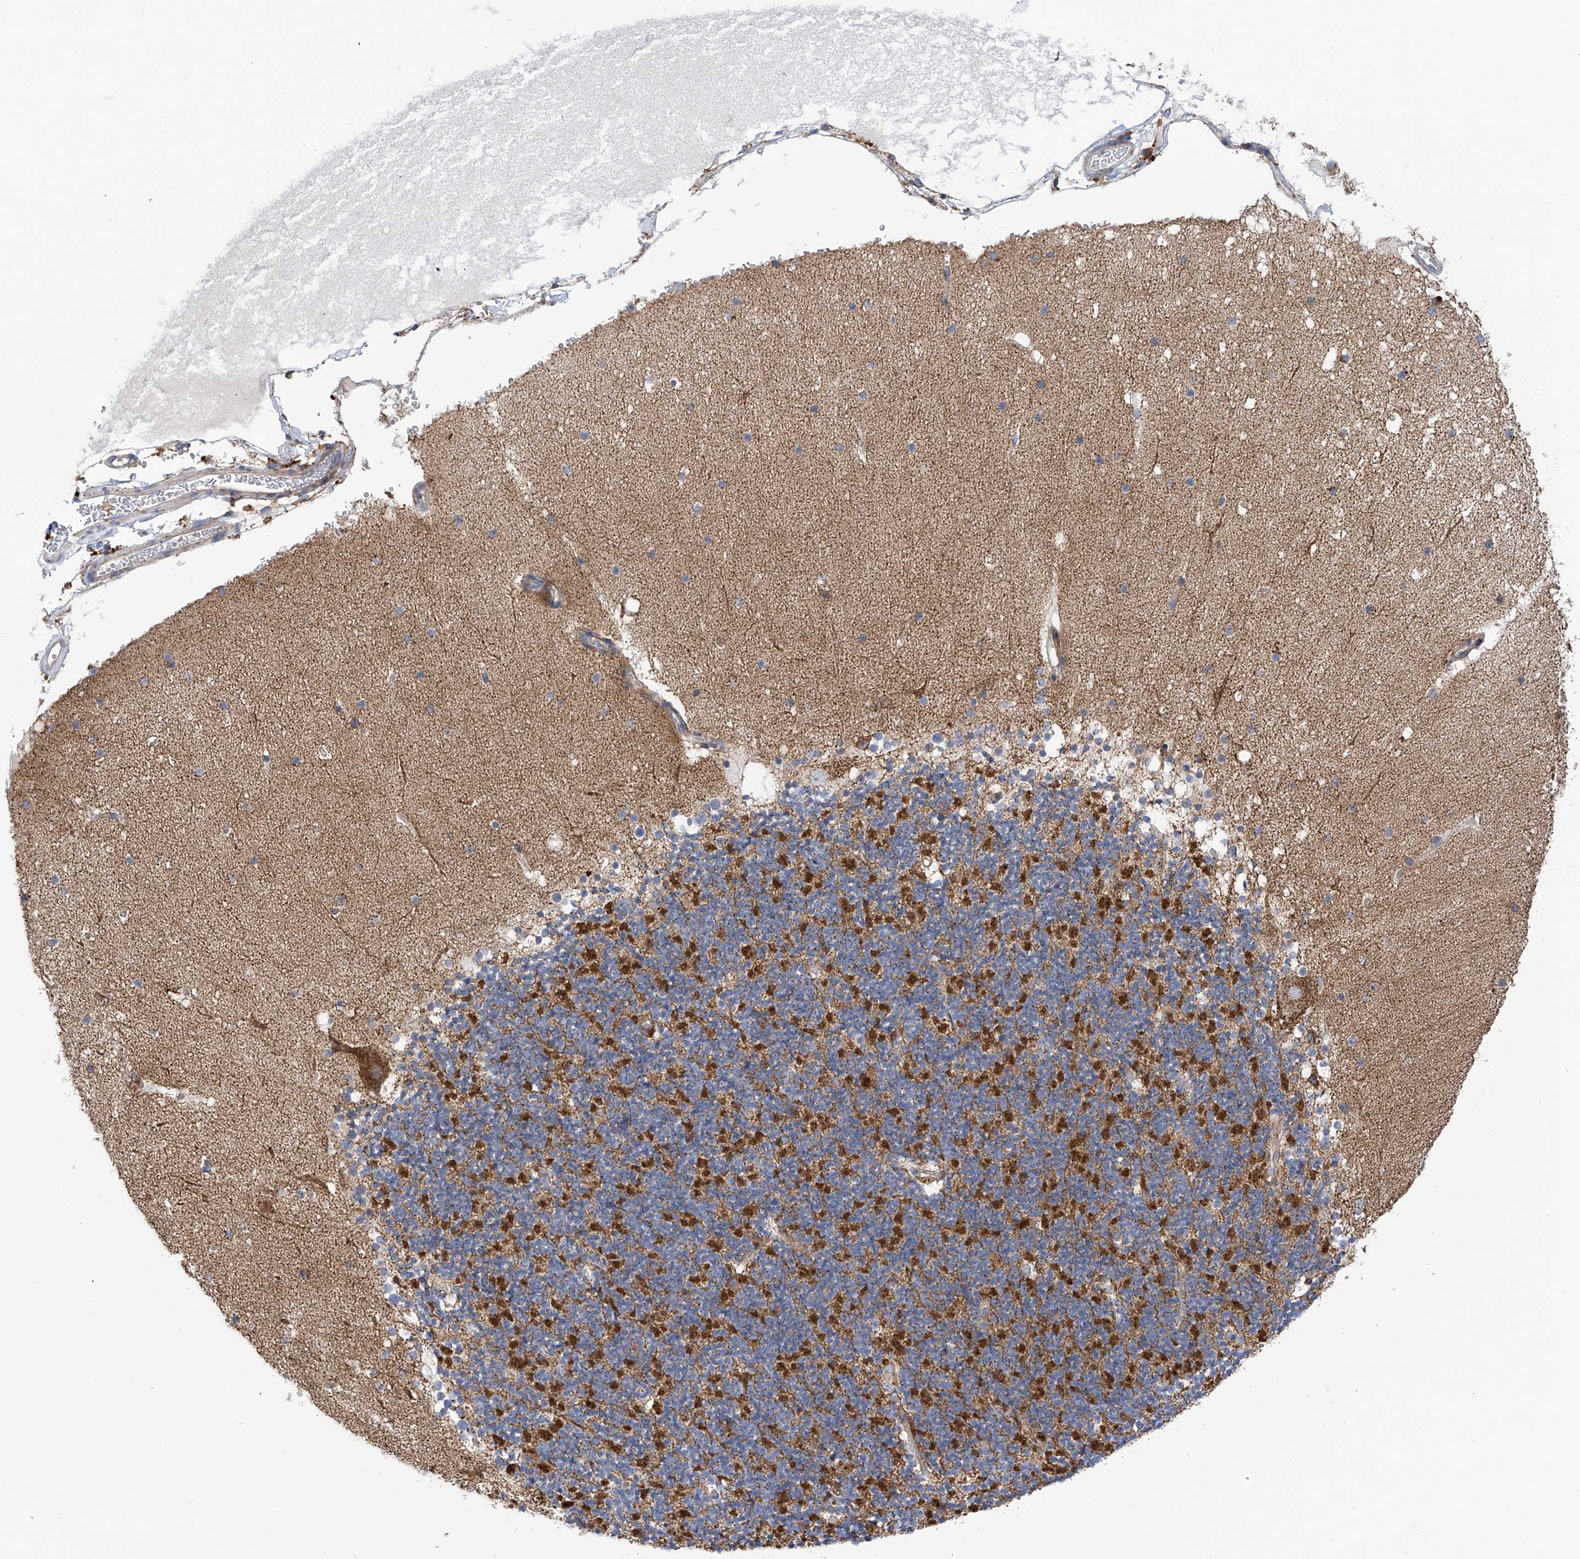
{"staining": {"intensity": "strong", "quantity": "25%-75%", "location": "cytoplasmic/membranous"}, "tissue": "cerebellum", "cell_type": "Cells in granular layer", "image_type": "normal", "snomed": [{"axis": "morphology", "description": "Normal tissue, NOS"}, {"axis": "topography", "description": "Cerebellum"}], "caption": "Cerebellum stained with a brown dye displays strong cytoplasmic/membranous positive positivity in approximately 25%-75% of cells in granular layer.", "gene": "P2RX7", "patient": {"sex": "male", "age": 57}}